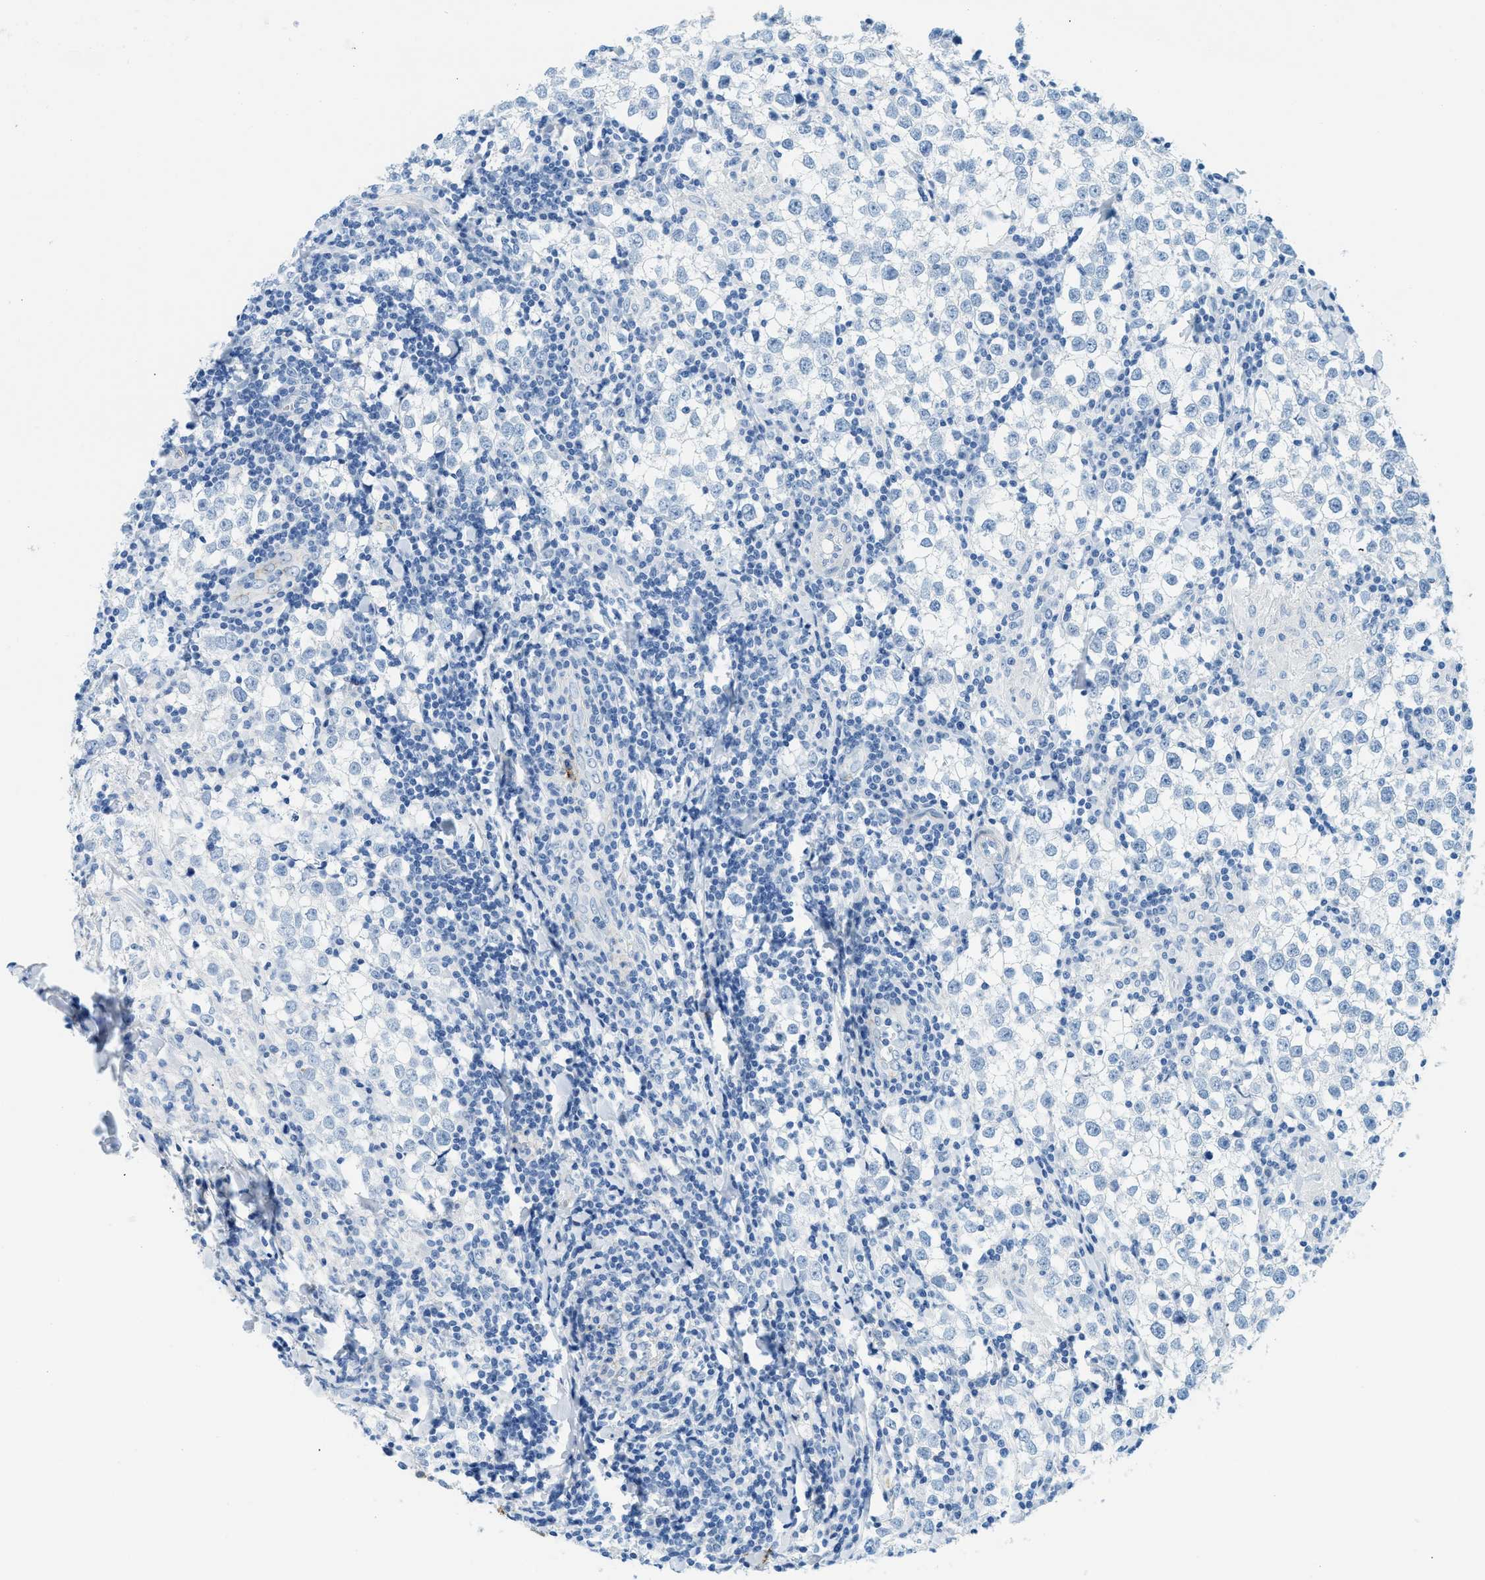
{"staining": {"intensity": "negative", "quantity": "none", "location": "none"}, "tissue": "testis cancer", "cell_type": "Tumor cells", "image_type": "cancer", "snomed": [{"axis": "morphology", "description": "Seminoma, NOS"}, {"axis": "morphology", "description": "Carcinoma, Embryonal, NOS"}, {"axis": "topography", "description": "Testis"}], "caption": "Embryonal carcinoma (testis) stained for a protein using IHC exhibits no staining tumor cells.", "gene": "TPSAB1", "patient": {"sex": "male", "age": 36}}